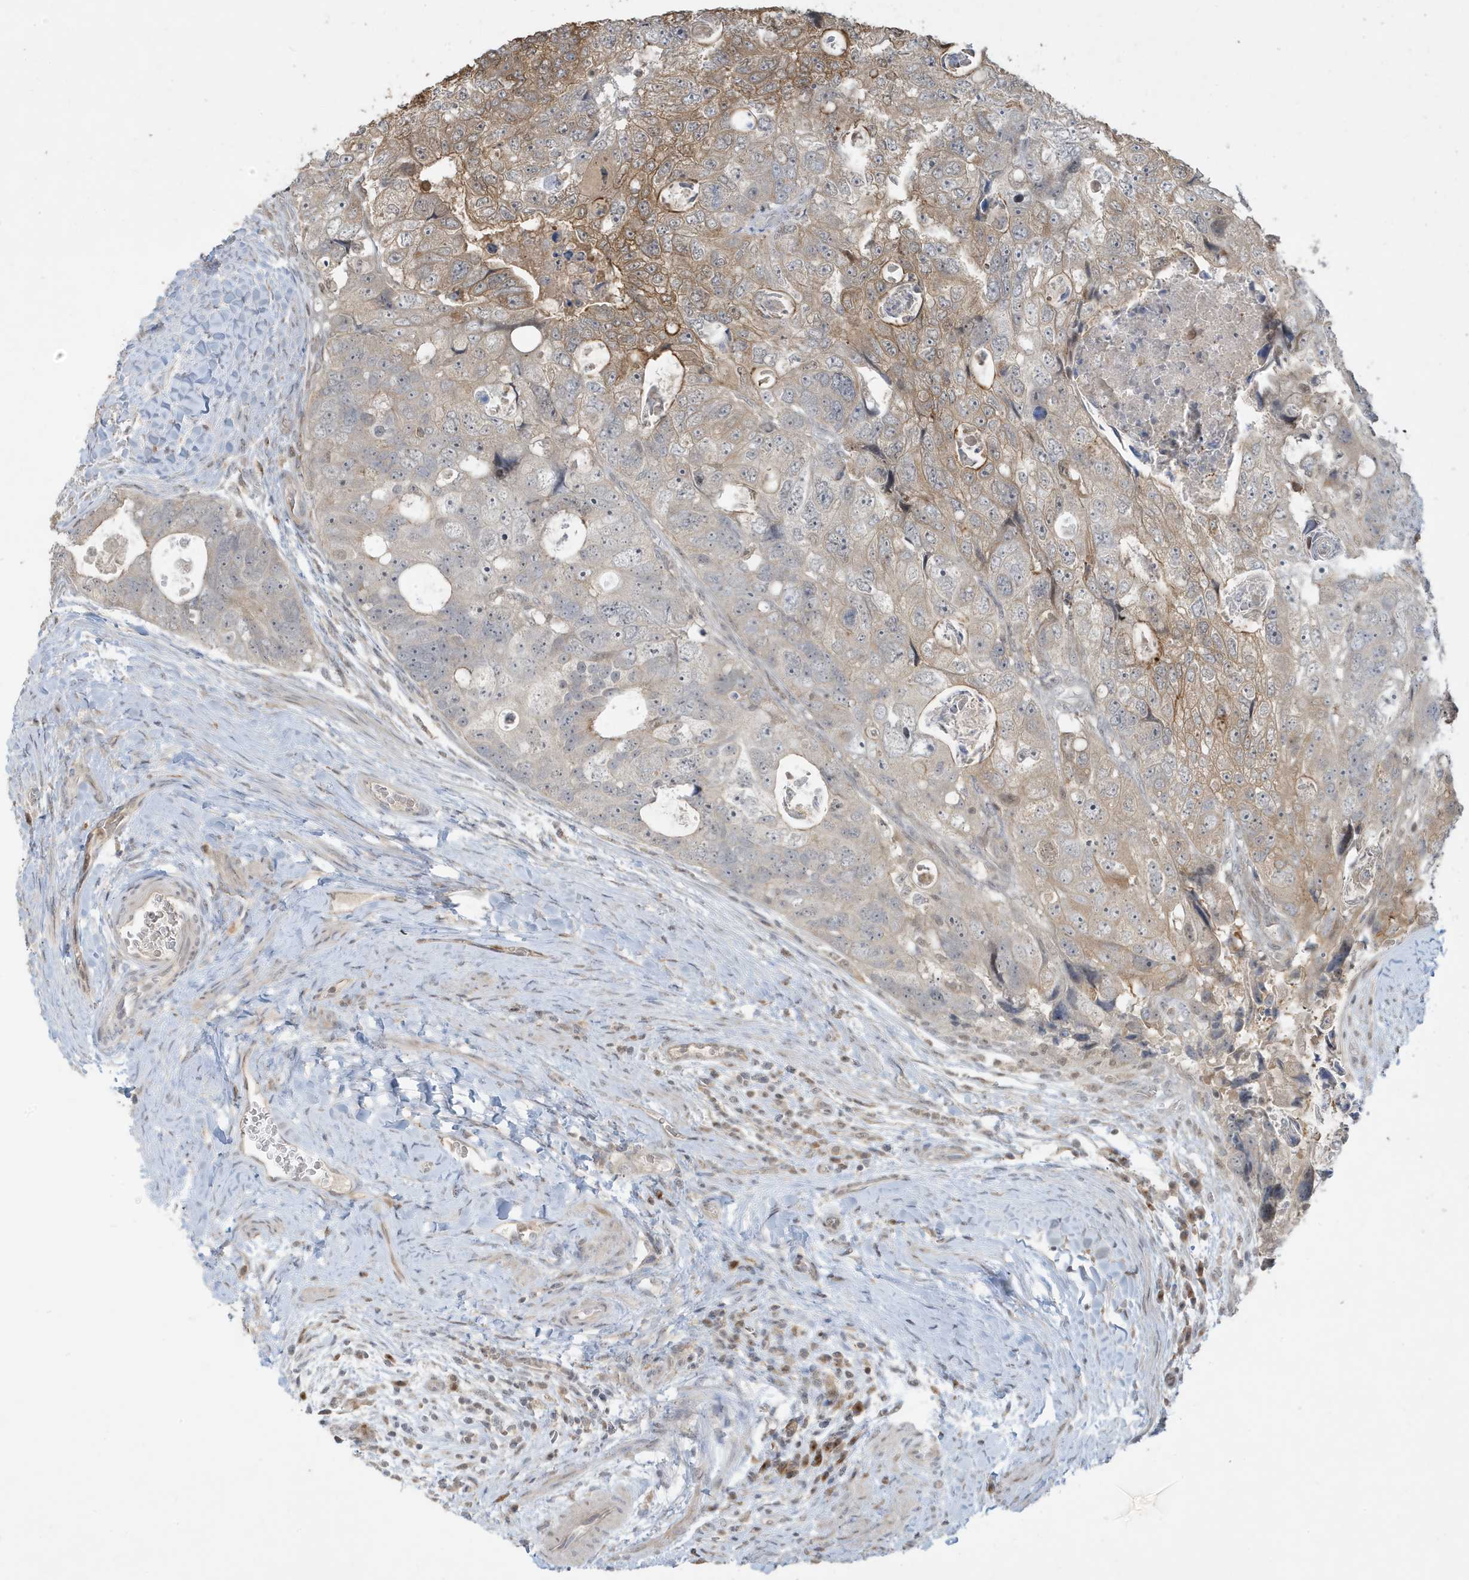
{"staining": {"intensity": "moderate", "quantity": "<25%", "location": "cytoplasmic/membranous"}, "tissue": "colorectal cancer", "cell_type": "Tumor cells", "image_type": "cancer", "snomed": [{"axis": "morphology", "description": "Adenocarcinoma, NOS"}, {"axis": "topography", "description": "Rectum"}], "caption": "Immunohistochemical staining of human adenocarcinoma (colorectal) reveals low levels of moderate cytoplasmic/membranous staining in approximately <25% of tumor cells.", "gene": "PRRT3", "patient": {"sex": "male", "age": 59}}